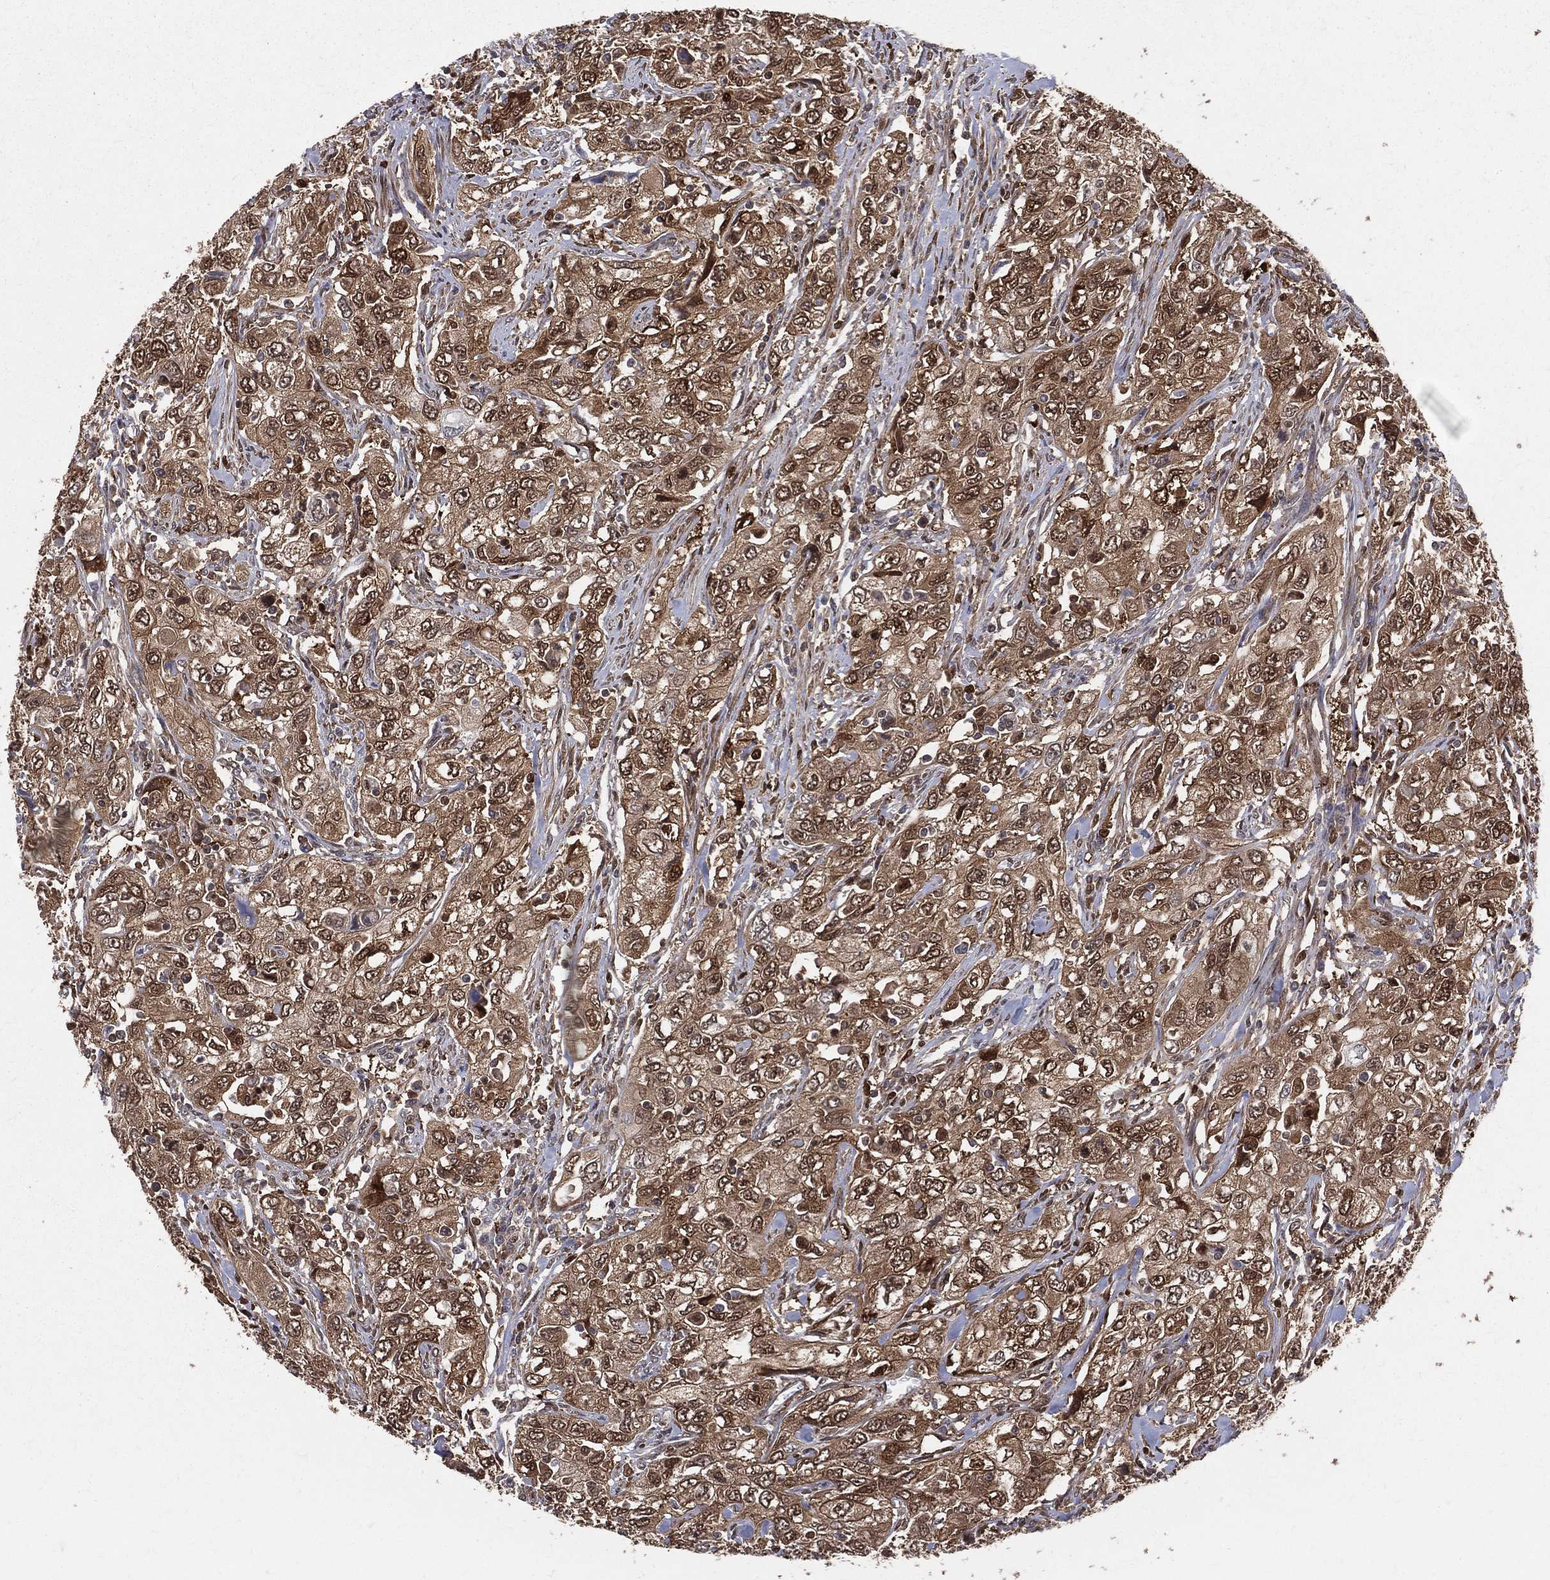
{"staining": {"intensity": "moderate", "quantity": "25%-75%", "location": "cytoplasmic/membranous,nuclear"}, "tissue": "urothelial cancer", "cell_type": "Tumor cells", "image_type": "cancer", "snomed": [{"axis": "morphology", "description": "Urothelial carcinoma, High grade"}, {"axis": "topography", "description": "Urinary bladder"}], "caption": "This image shows IHC staining of urothelial cancer, with medium moderate cytoplasmic/membranous and nuclear positivity in about 25%-75% of tumor cells.", "gene": "ENO1", "patient": {"sex": "male", "age": 76}}